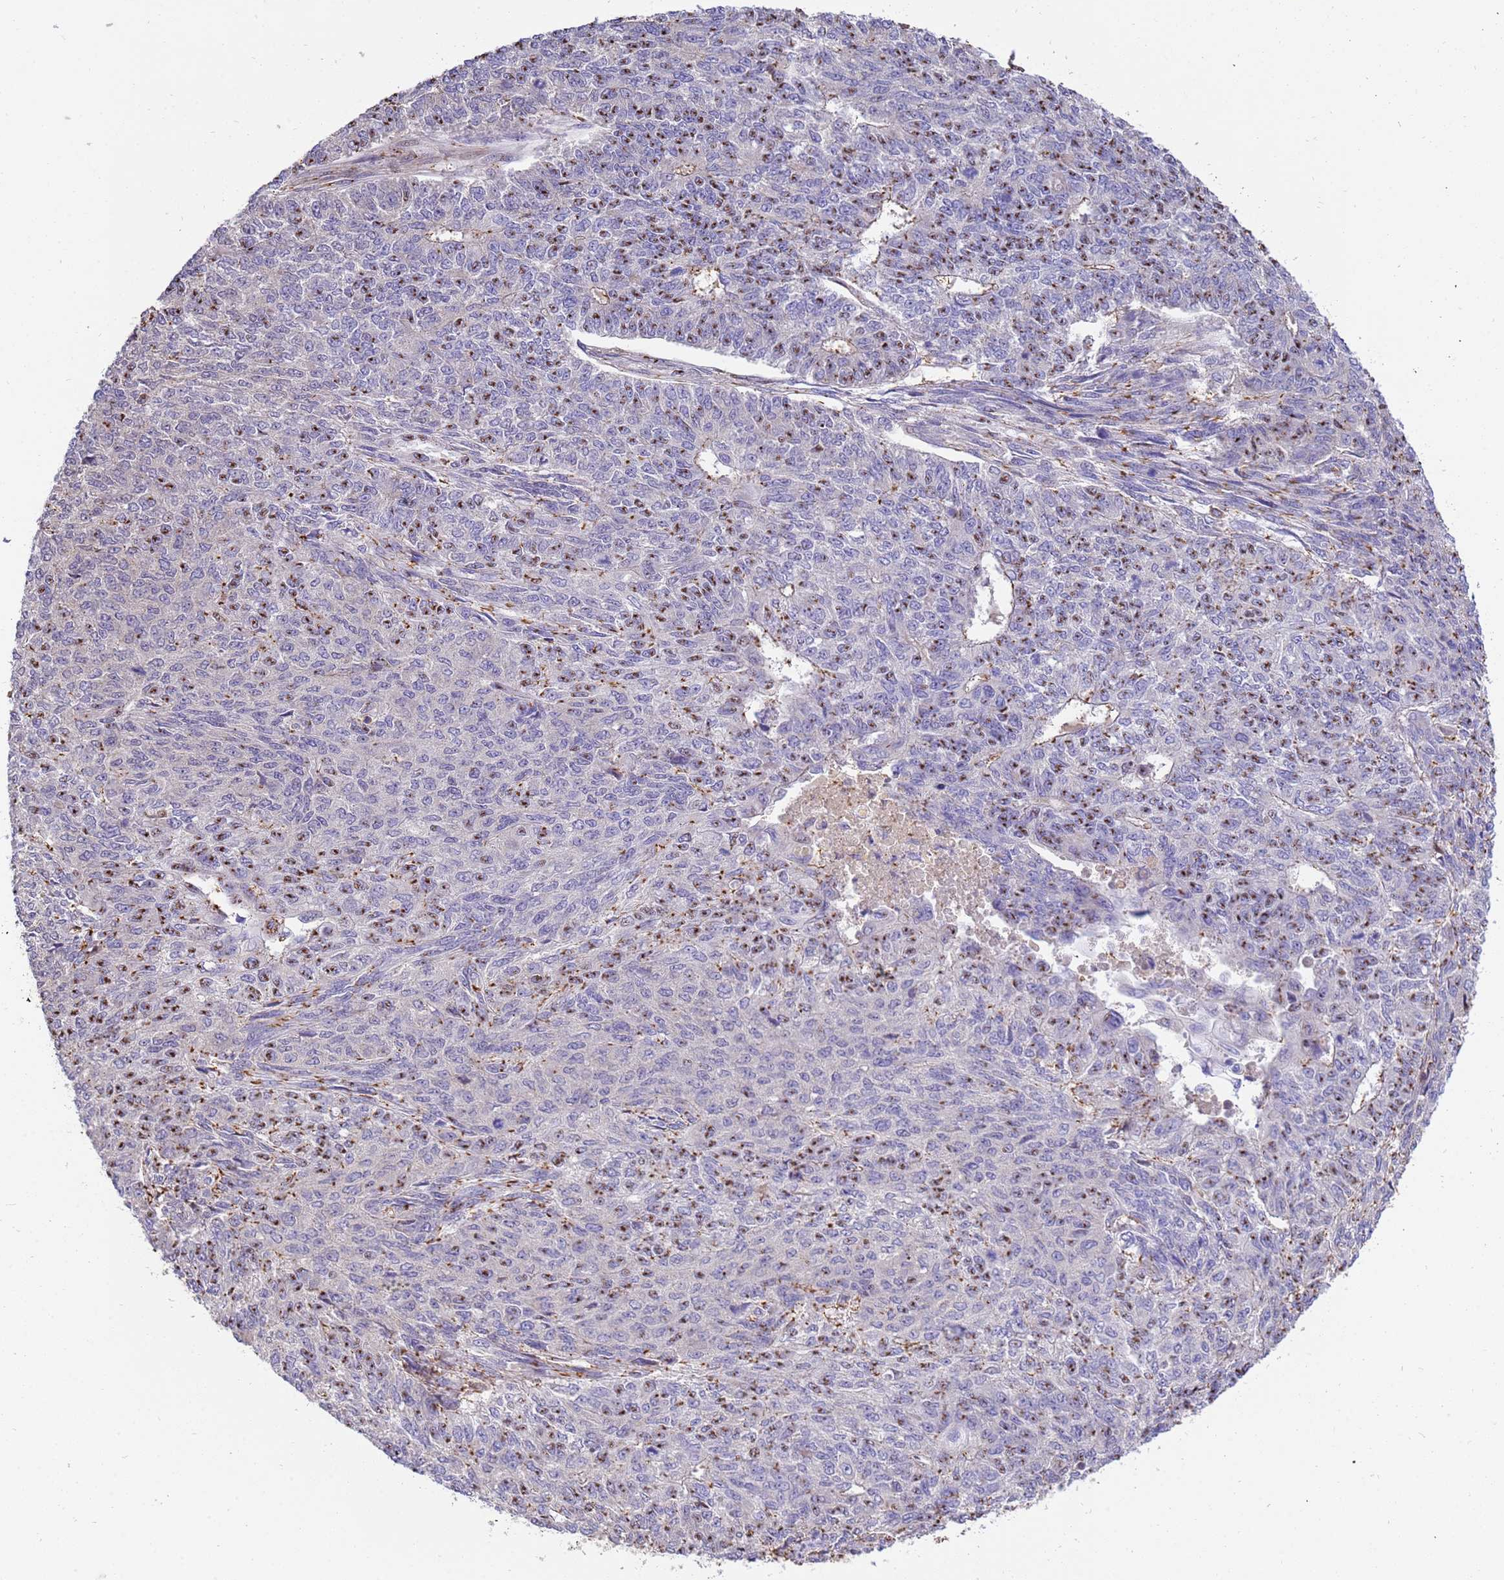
{"staining": {"intensity": "moderate", "quantity": "25%-75%", "location": "cytoplasmic/membranous"}, "tissue": "endometrial cancer", "cell_type": "Tumor cells", "image_type": "cancer", "snomed": [{"axis": "morphology", "description": "Adenocarcinoma, NOS"}, {"axis": "topography", "description": "Endometrium"}], "caption": "Moderate cytoplasmic/membranous protein positivity is identified in about 25%-75% of tumor cells in endometrial adenocarcinoma.", "gene": "WDR64", "patient": {"sex": "female", "age": 32}}